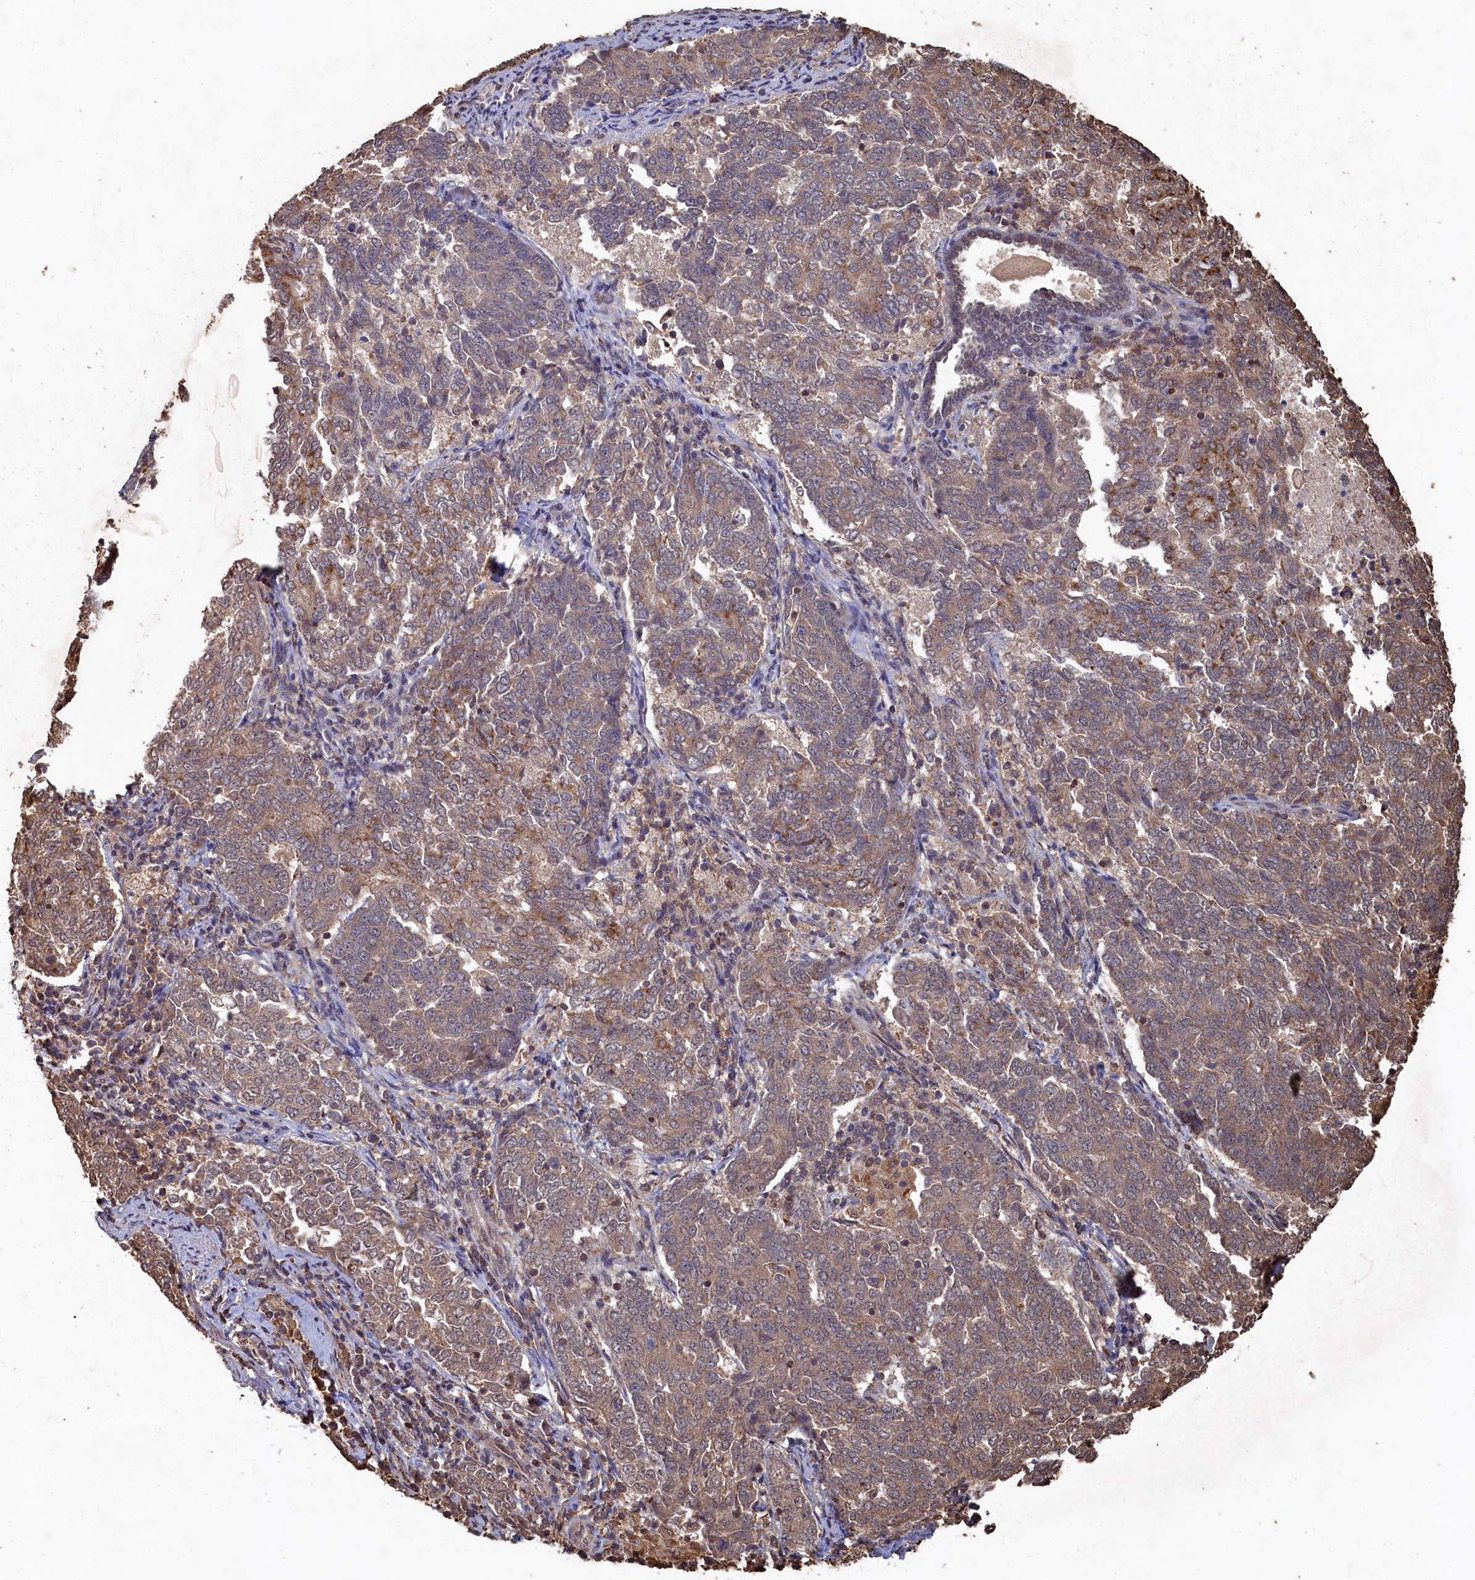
{"staining": {"intensity": "moderate", "quantity": ">75%", "location": "cytoplasmic/membranous"}, "tissue": "endometrial cancer", "cell_type": "Tumor cells", "image_type": "cancer", "snomed": [{"axis": "morphology", "description": "Adenocarcinoma, NOS"}, {"axis": "topography", "description": "Endometrium"}], "caption": "About >75% of tumor cells in human endometrial adenocarcinoma show moderate cytoplasmic/membranous protein positivity as visualized by brown immunohistochemical staining.", "gene": "PIGN", "patient": {"sex": "female", "age": 80}}